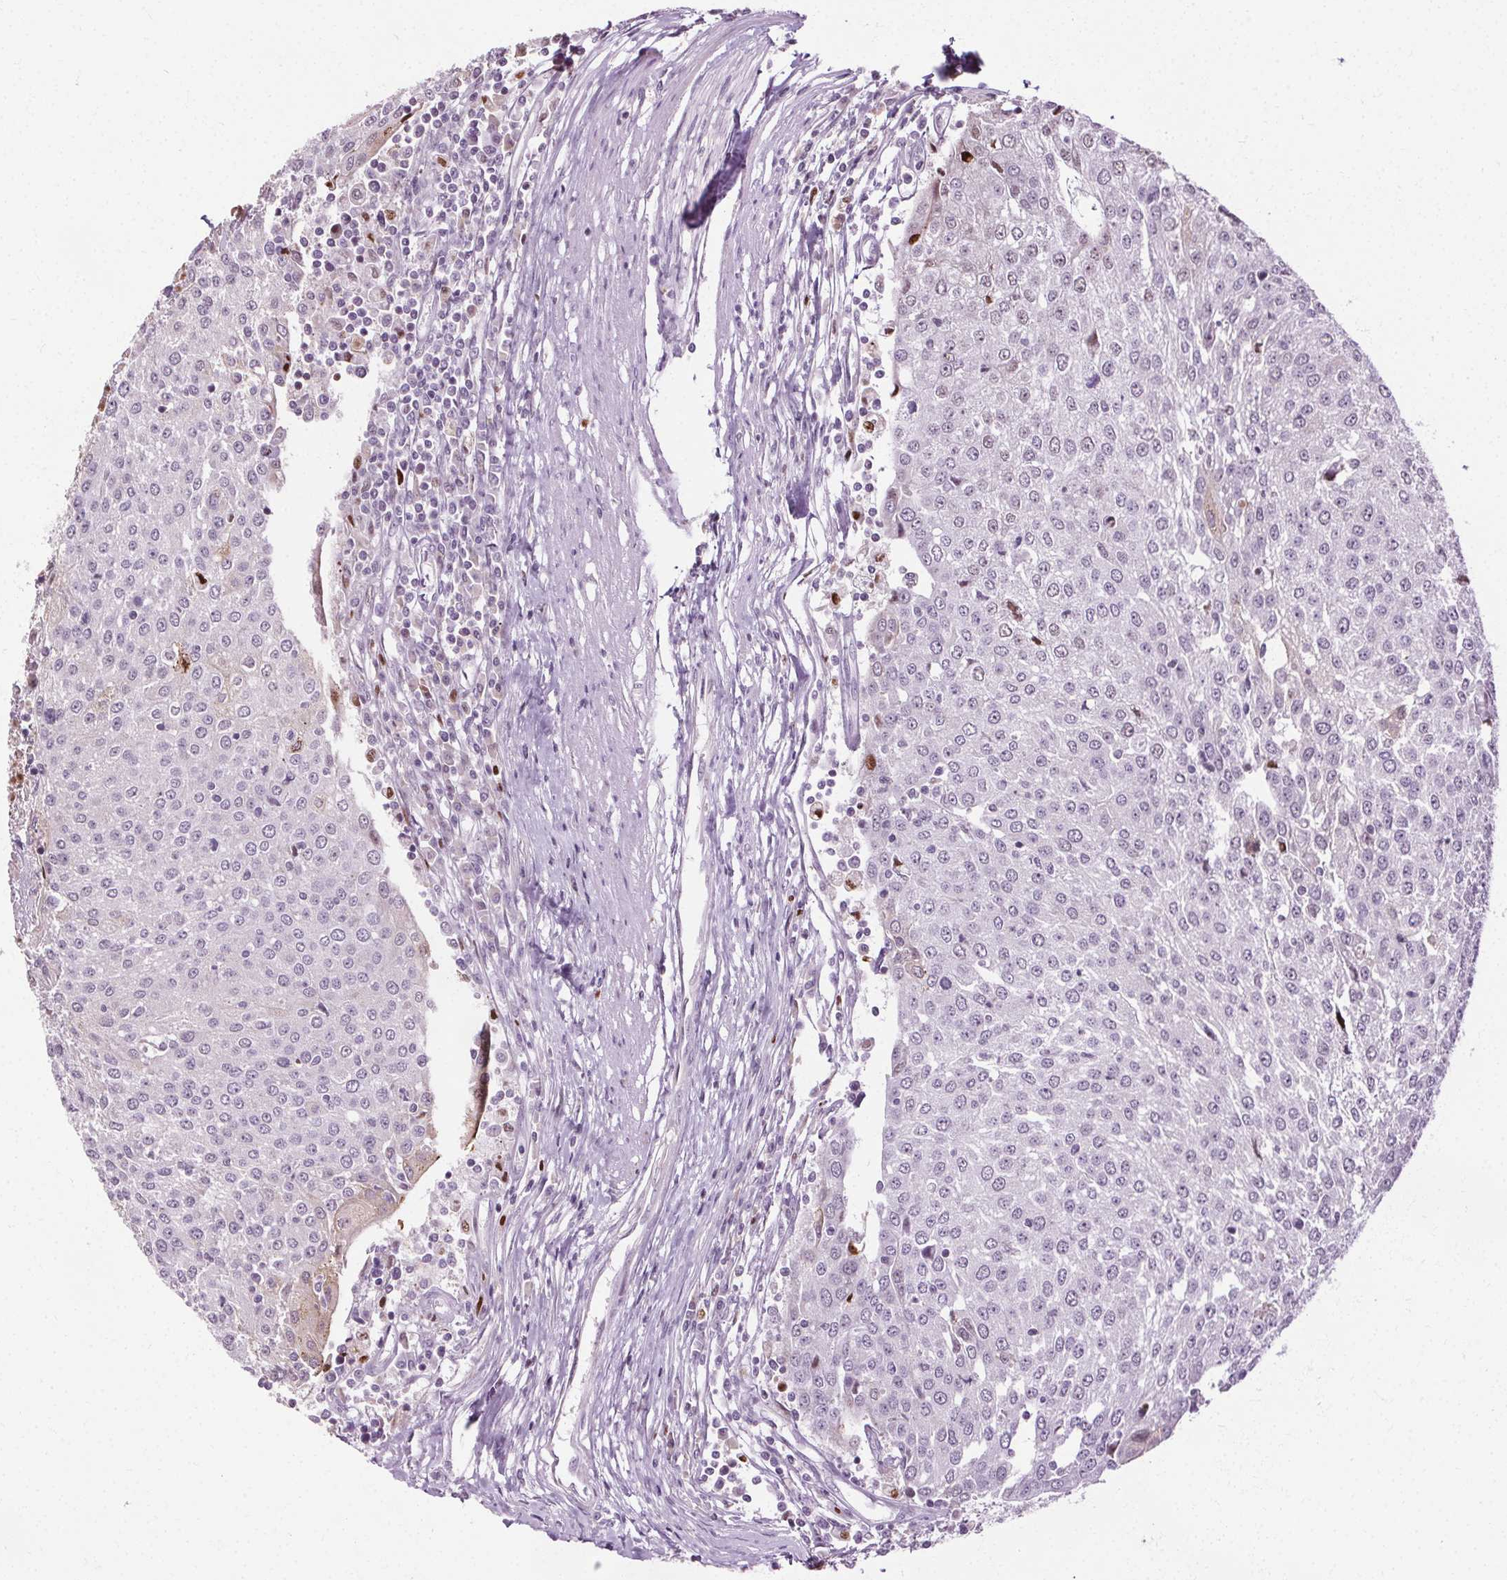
{"staining": {"intensity": "negative", "quantity": "none", "location": "none"}, "tissue": "urothelial cancer", "cell_type": "Tumor cells", "image_type": "cancer", "snomed": [{"axis": "morphology", "description": "Urothelial carcinoma, High grade"}, {"axis": "topography", "description": "Urinary bladder"}], "caption": "Tumor cells are negative for protein expression in human urothelial carcinoma (high-grade).", "gene": "CEBPA", "patient": {"sex": "female", "age": 85}}